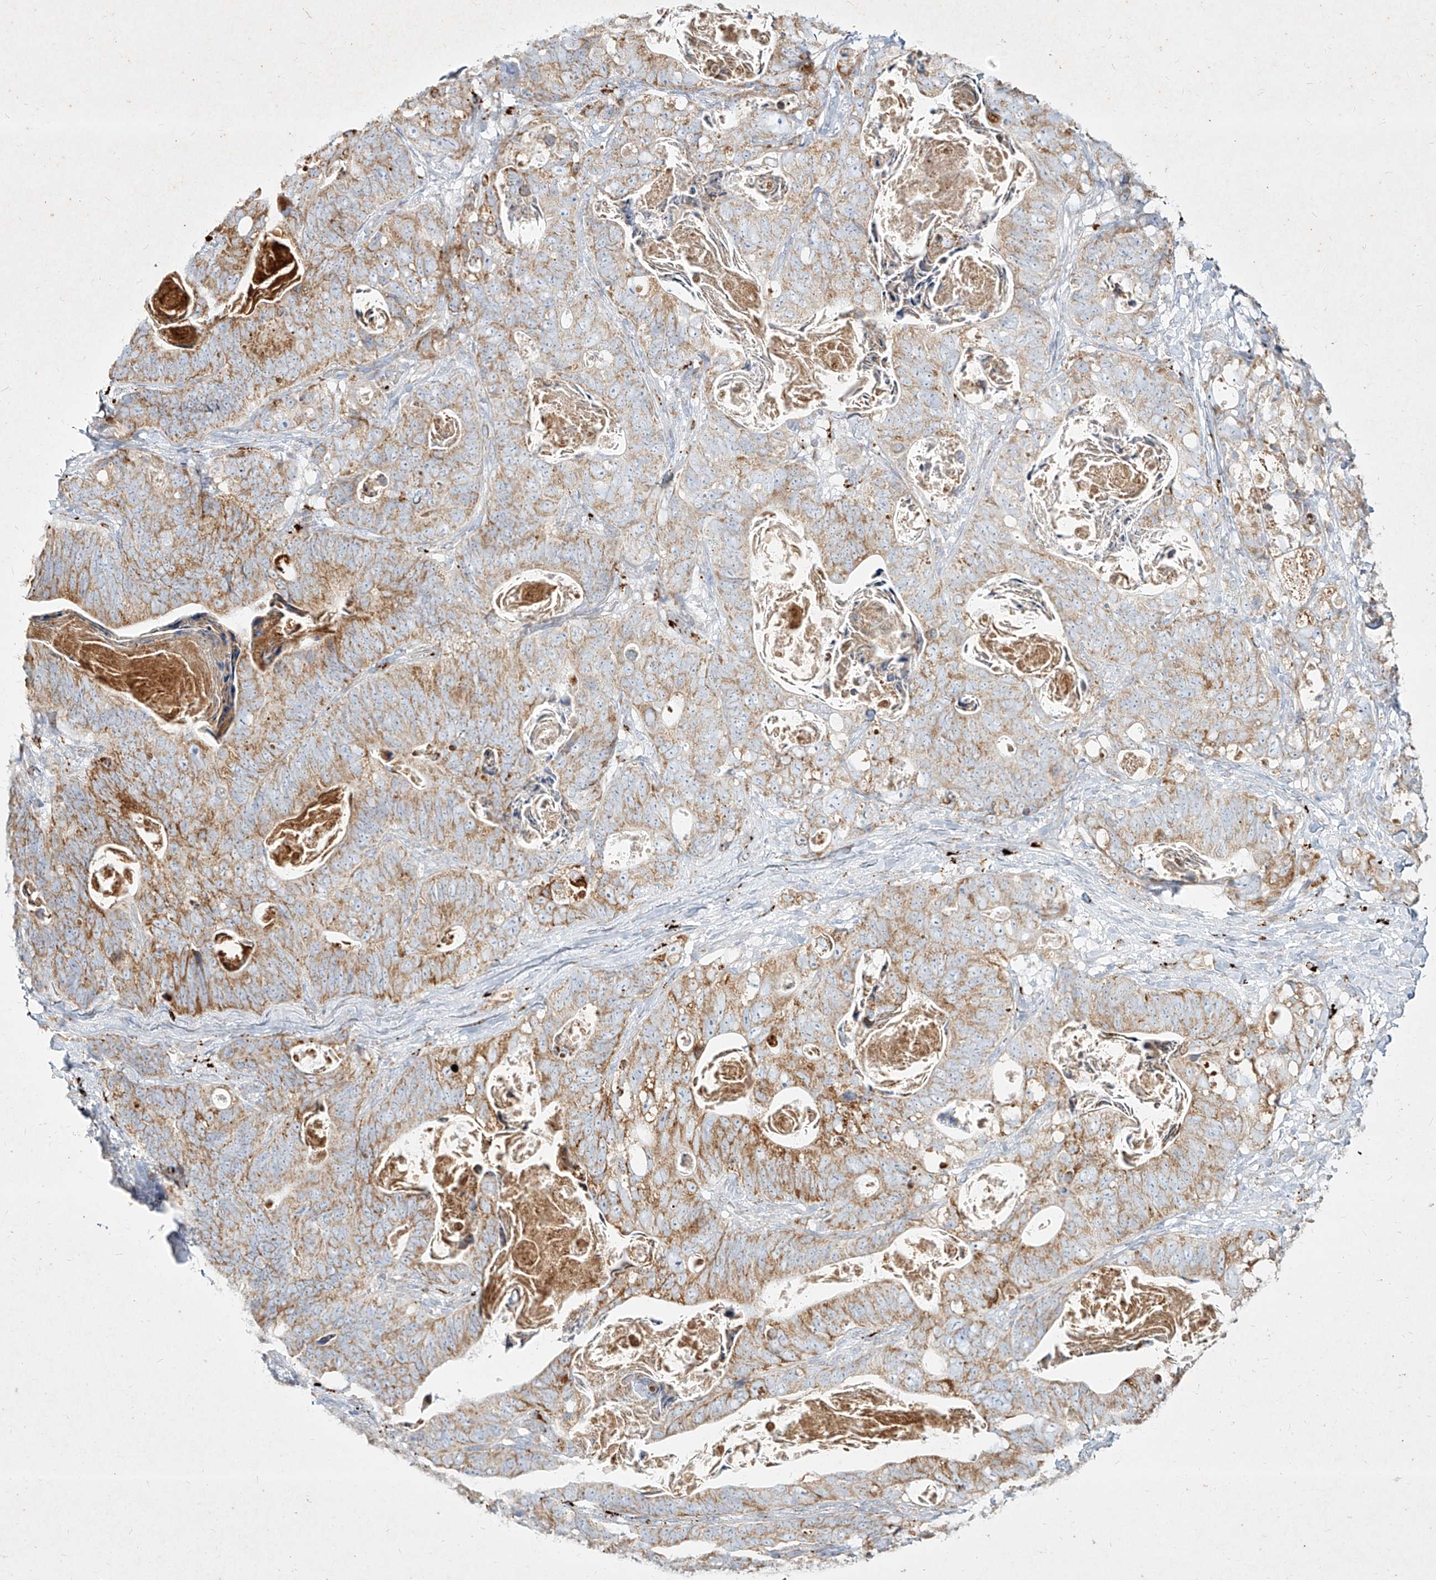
{"staining": {"intensity": "moderate", "quantity": "25%-75%", "location": "cytoplasmic/membranous"}, "tissue": "stomach cancer", "cell_type": "Tumor cells", "image_type": "cancer", "snomed": [{"axis": "morphology", "description": "Normal tissue, NOS"}, {"axis": "morphology", "description": "Adenocarcinoma, NOS"}, {"axis": "topography", "description": "Stomach"}], "caption": "Protein expression analysis of human stomach cancer (adenocarcinoma) reveals moderate cytoplasmic/membranous staining in about 25%-75% of tumor cells. (Stains: DAB (3,3'-diaminobenzidine) in brown, nuclei in blue, Microscopy: brightfield microscopy at high magnification).", "gene": "MTX2", "patient": {"sex": "female", "age": 89}}